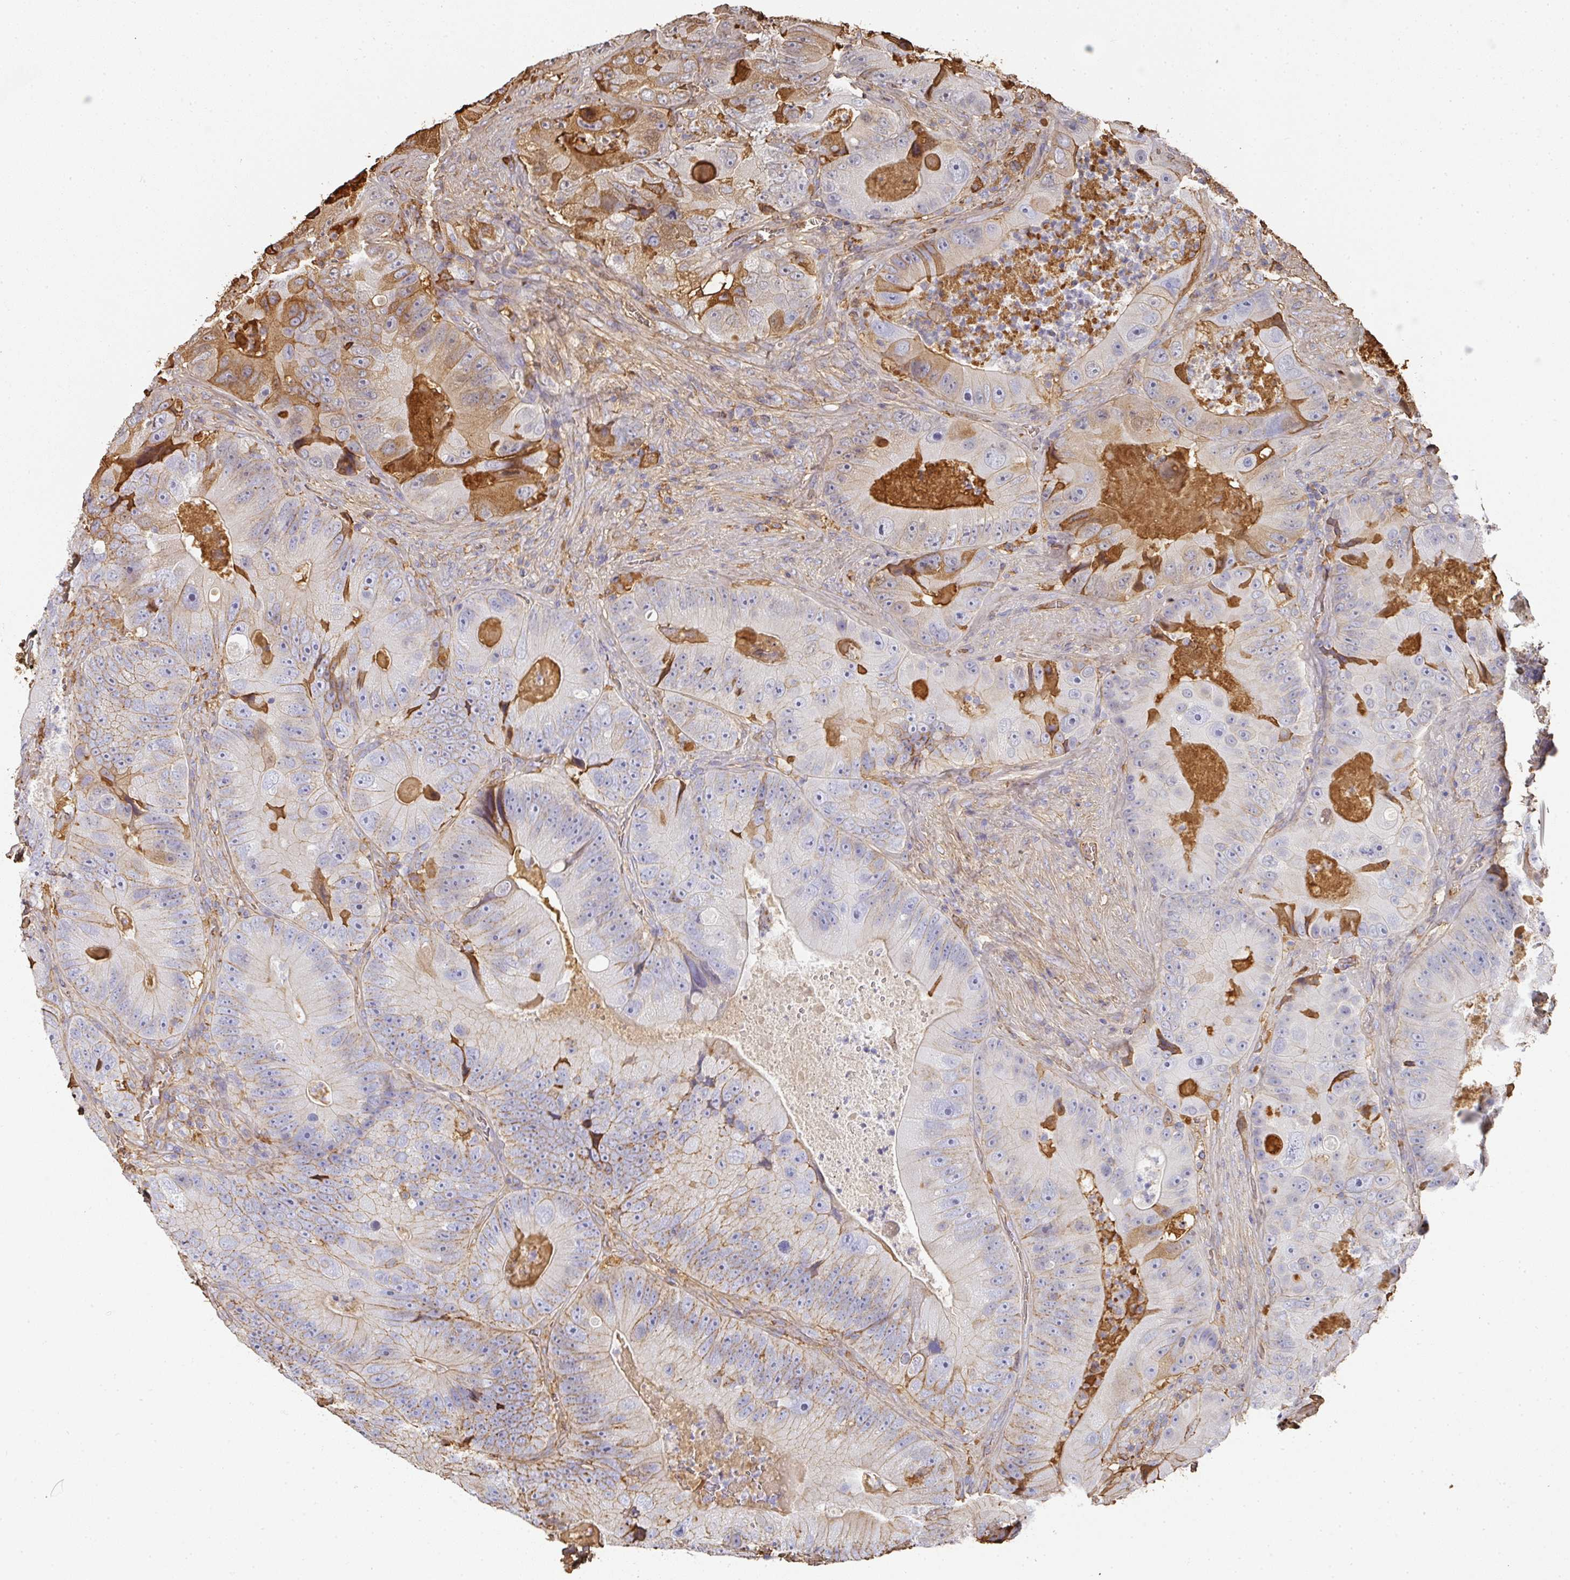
{"staining": {"intensity": "weak", "quantity": "<25%", "location": "cytoplasmic/membranous"}, "tissue": "colorectal cancer", "cell_type": "Tumor cells", "image_type": "cancer", "snomed": [{"axis": "morphology", "description": "Adenocarcinoma, NOS"}, {"axis": "topography", "description": "Colon"}], "caption": "High power microscopy image of an immunohistochemistry (IHC) image of adenocarcinoma (colorectal), revealing no significant positivity in tumor cells.", "gene": "ALB", "patient": {"sex": "female", "age": 86}}